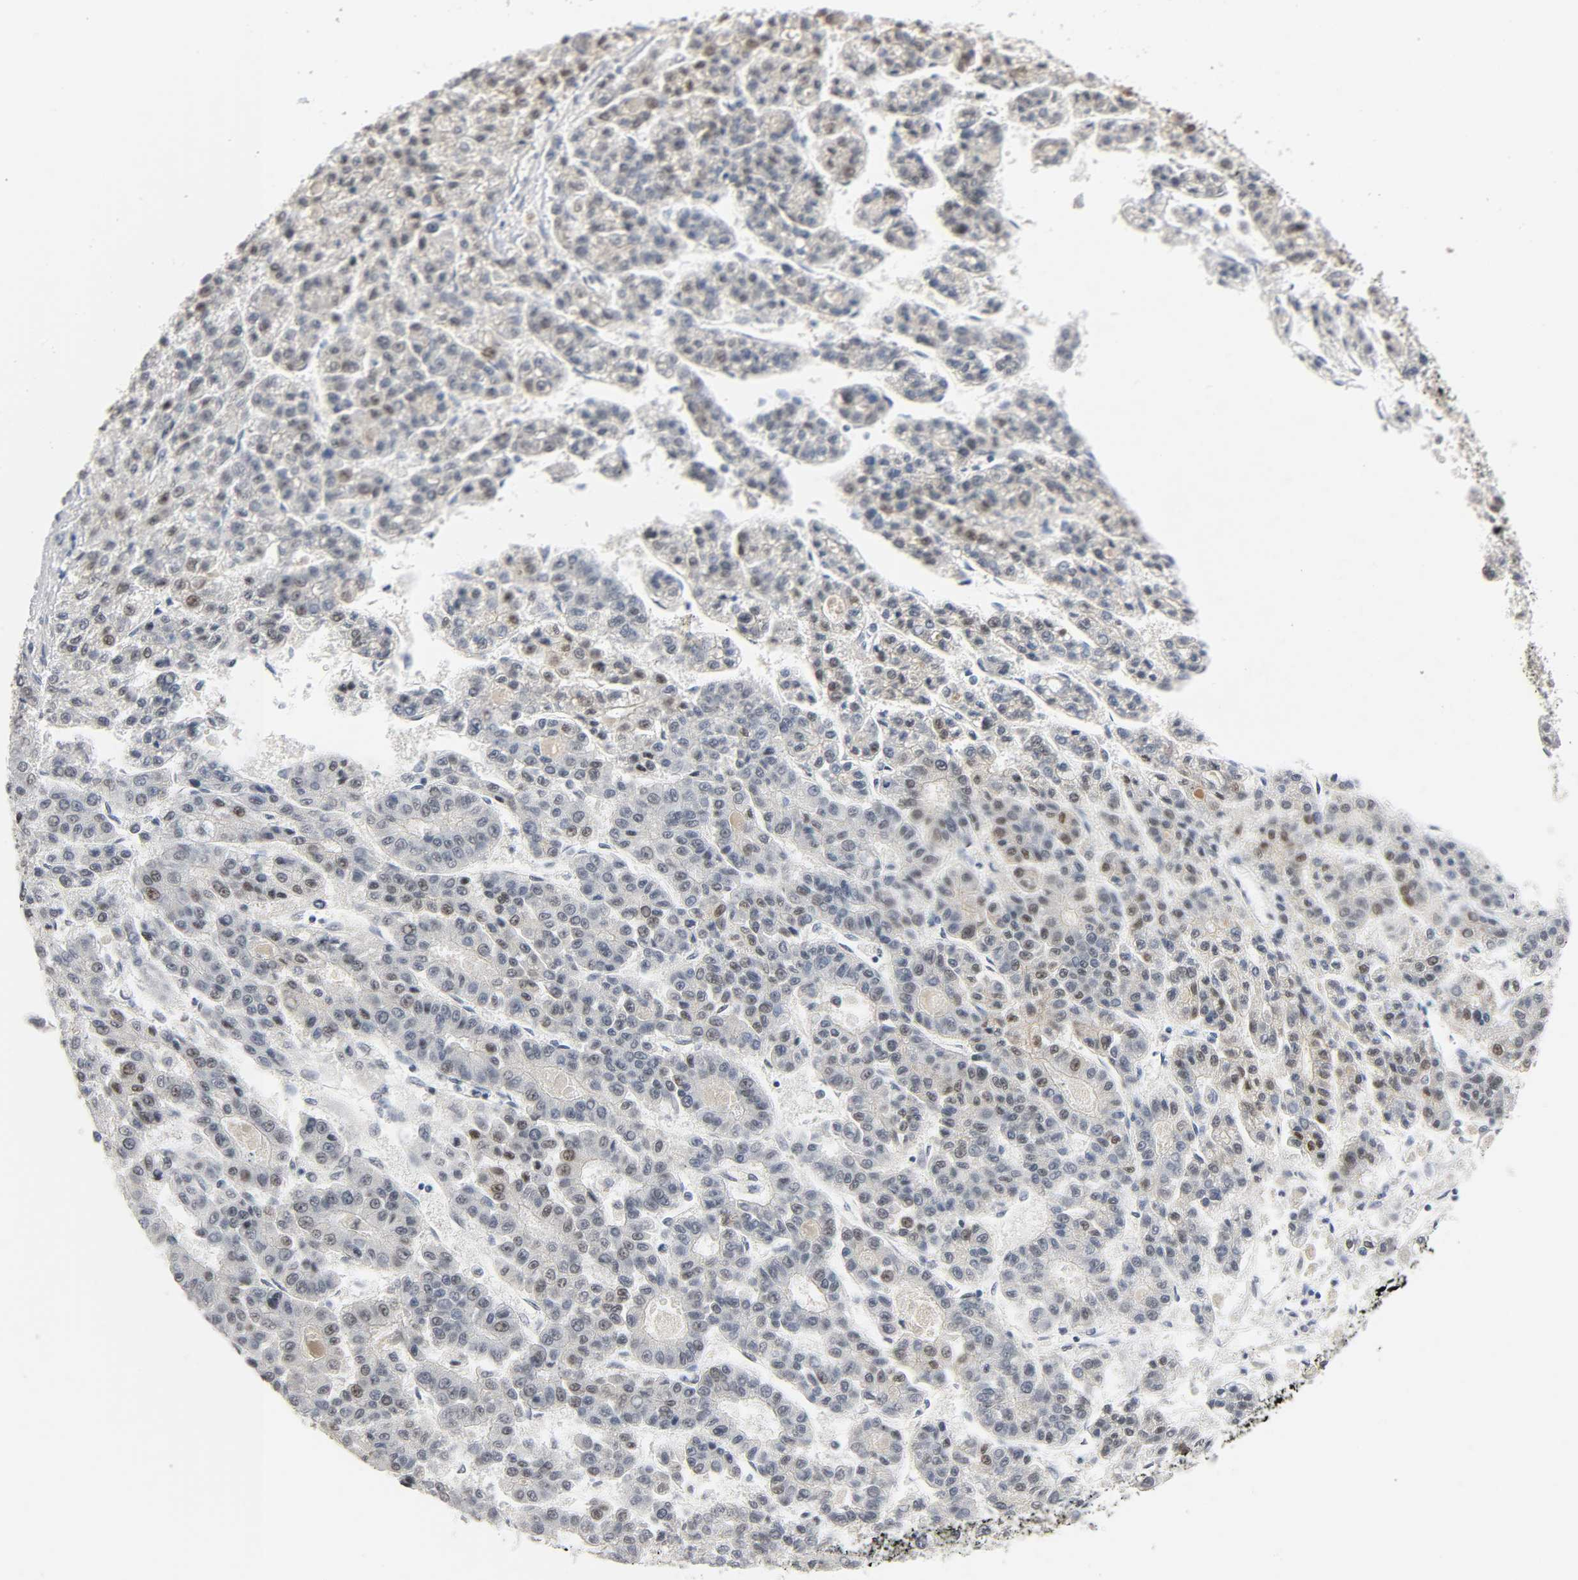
{"staining": {"intensity": "strong", "quantity": "25%-75%", "location": "cytoplasmic/membranous,nuclear"}, "tissue": "liver cancer", "cell_type": "Tumor cells", "image_type": "cancer", "snomed": [{"axis": "morphology", "description": "Carcinoma, Hepatocellular, NOS"}, {"axis": "topography", "description": "Liver"}], "caption": "Immunohistochemistry (IHC) micrograph of neoplastic tissue: liver hepatocellular carcinoma stained using immunohistochemistry demonstrates high levels of strong protein expression localized specifically in the cytoplasmic/membranous and nuclear of tumor cells, appearing as a cytoplasmic/membranous and nuclear brown color.", "gene": "ACSS2", "patient": {"sex": "male", "age": 70}}